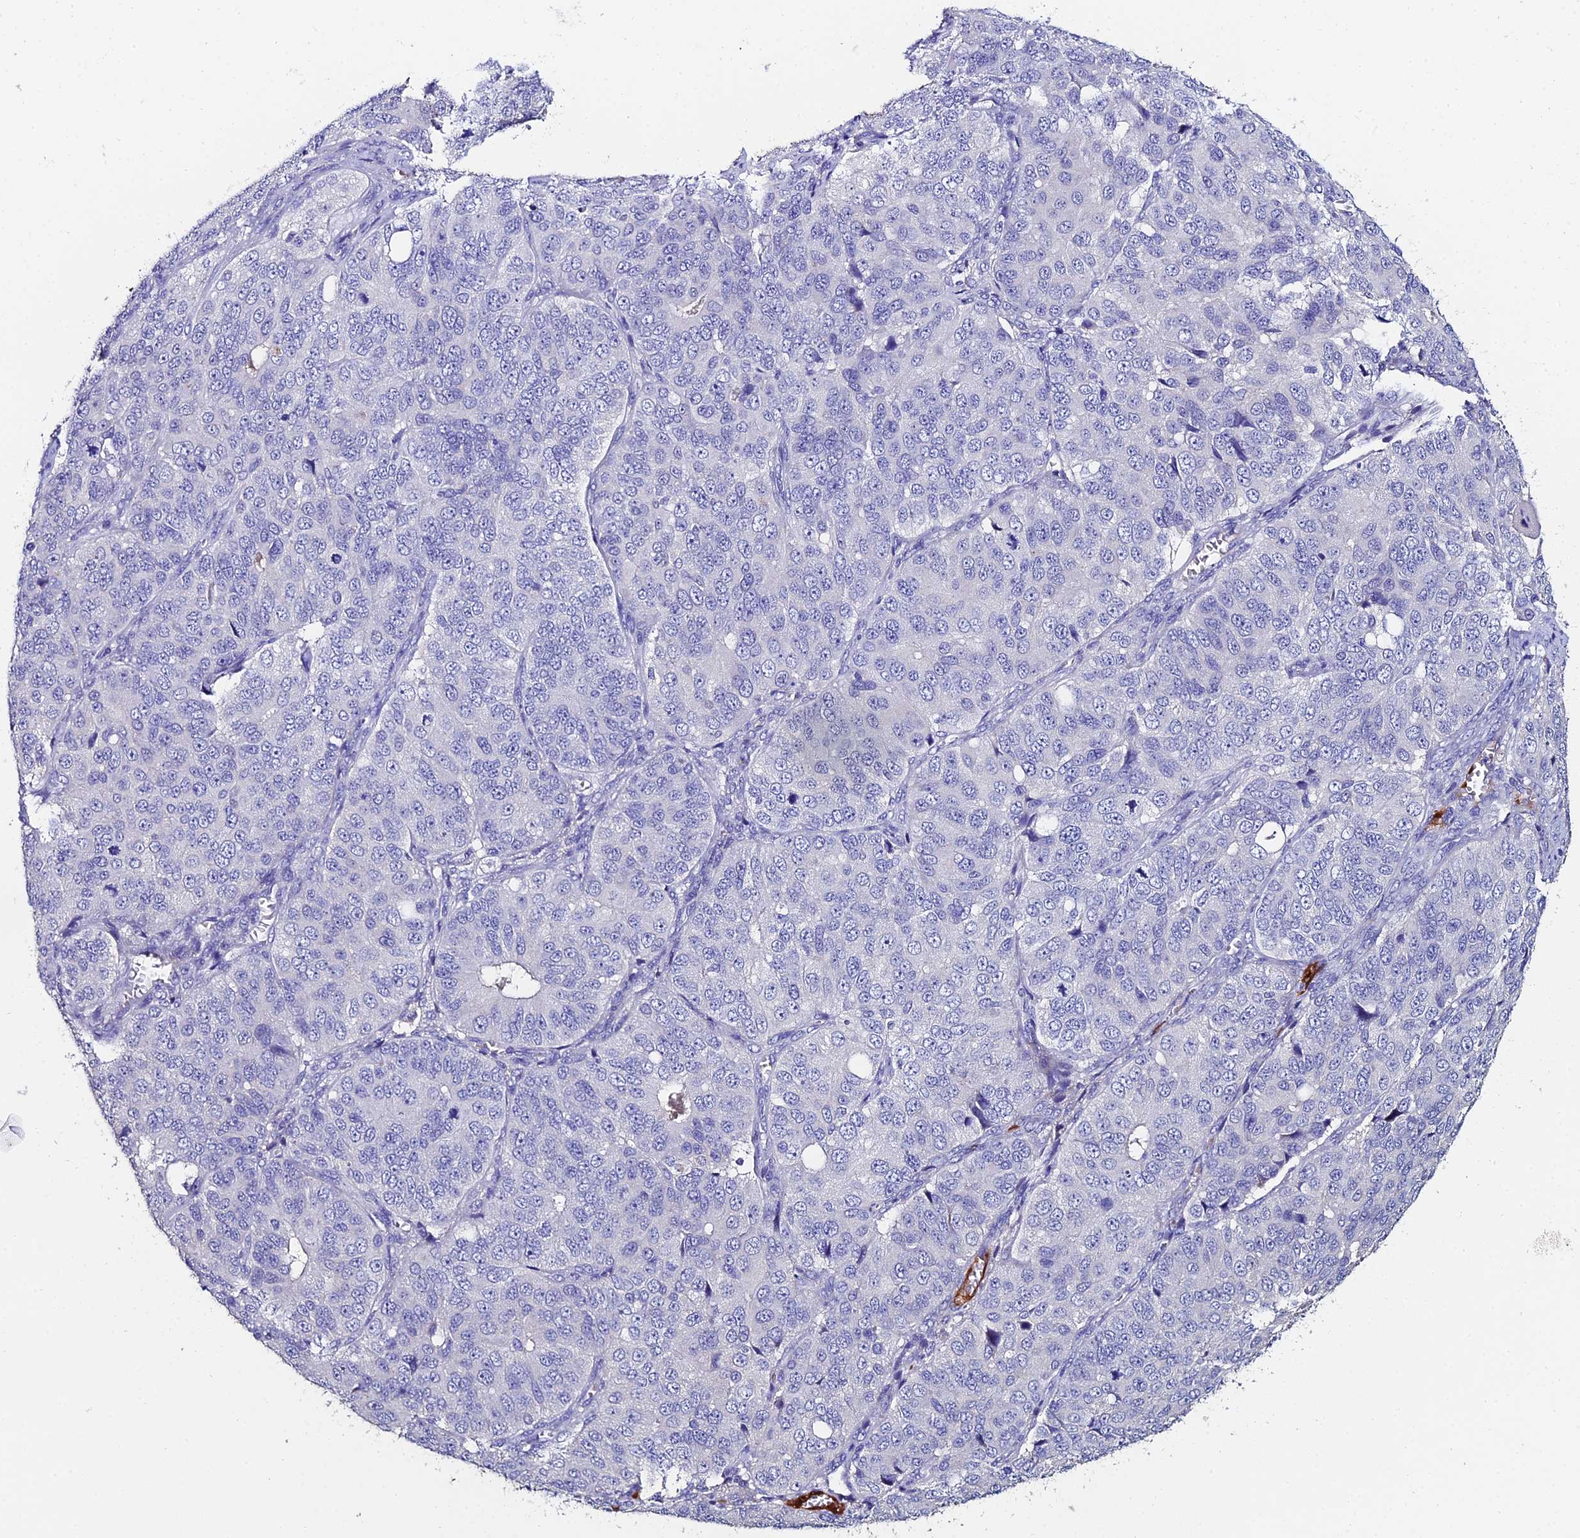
{"staining": {"intensity": "negative", "quantity": "none", "location": "none"}, "tissue": "ovarian cancer", "cell_type": "Tumor cells", "image_type": "cancer", "snomed": [{"axis": "morphology", "description": "Carcinoma, endometroid"}, {"axis": "topography", "description": "Ovary"}], "caption": "High power microscopy micrograph of an immunohistochemistry (IHC) histopathology image of ovarian cancer, revealing no significant expression in tumor cells. Brightfield microscopy of immunohistochemistry (IHC) stained with DAB (3,3'-diaminobenzidine) (brown) and hematoxylin (blue), captured at high magnification.", "gene": "ESRRG", "patient": {"sex": "female", "age": 51}}